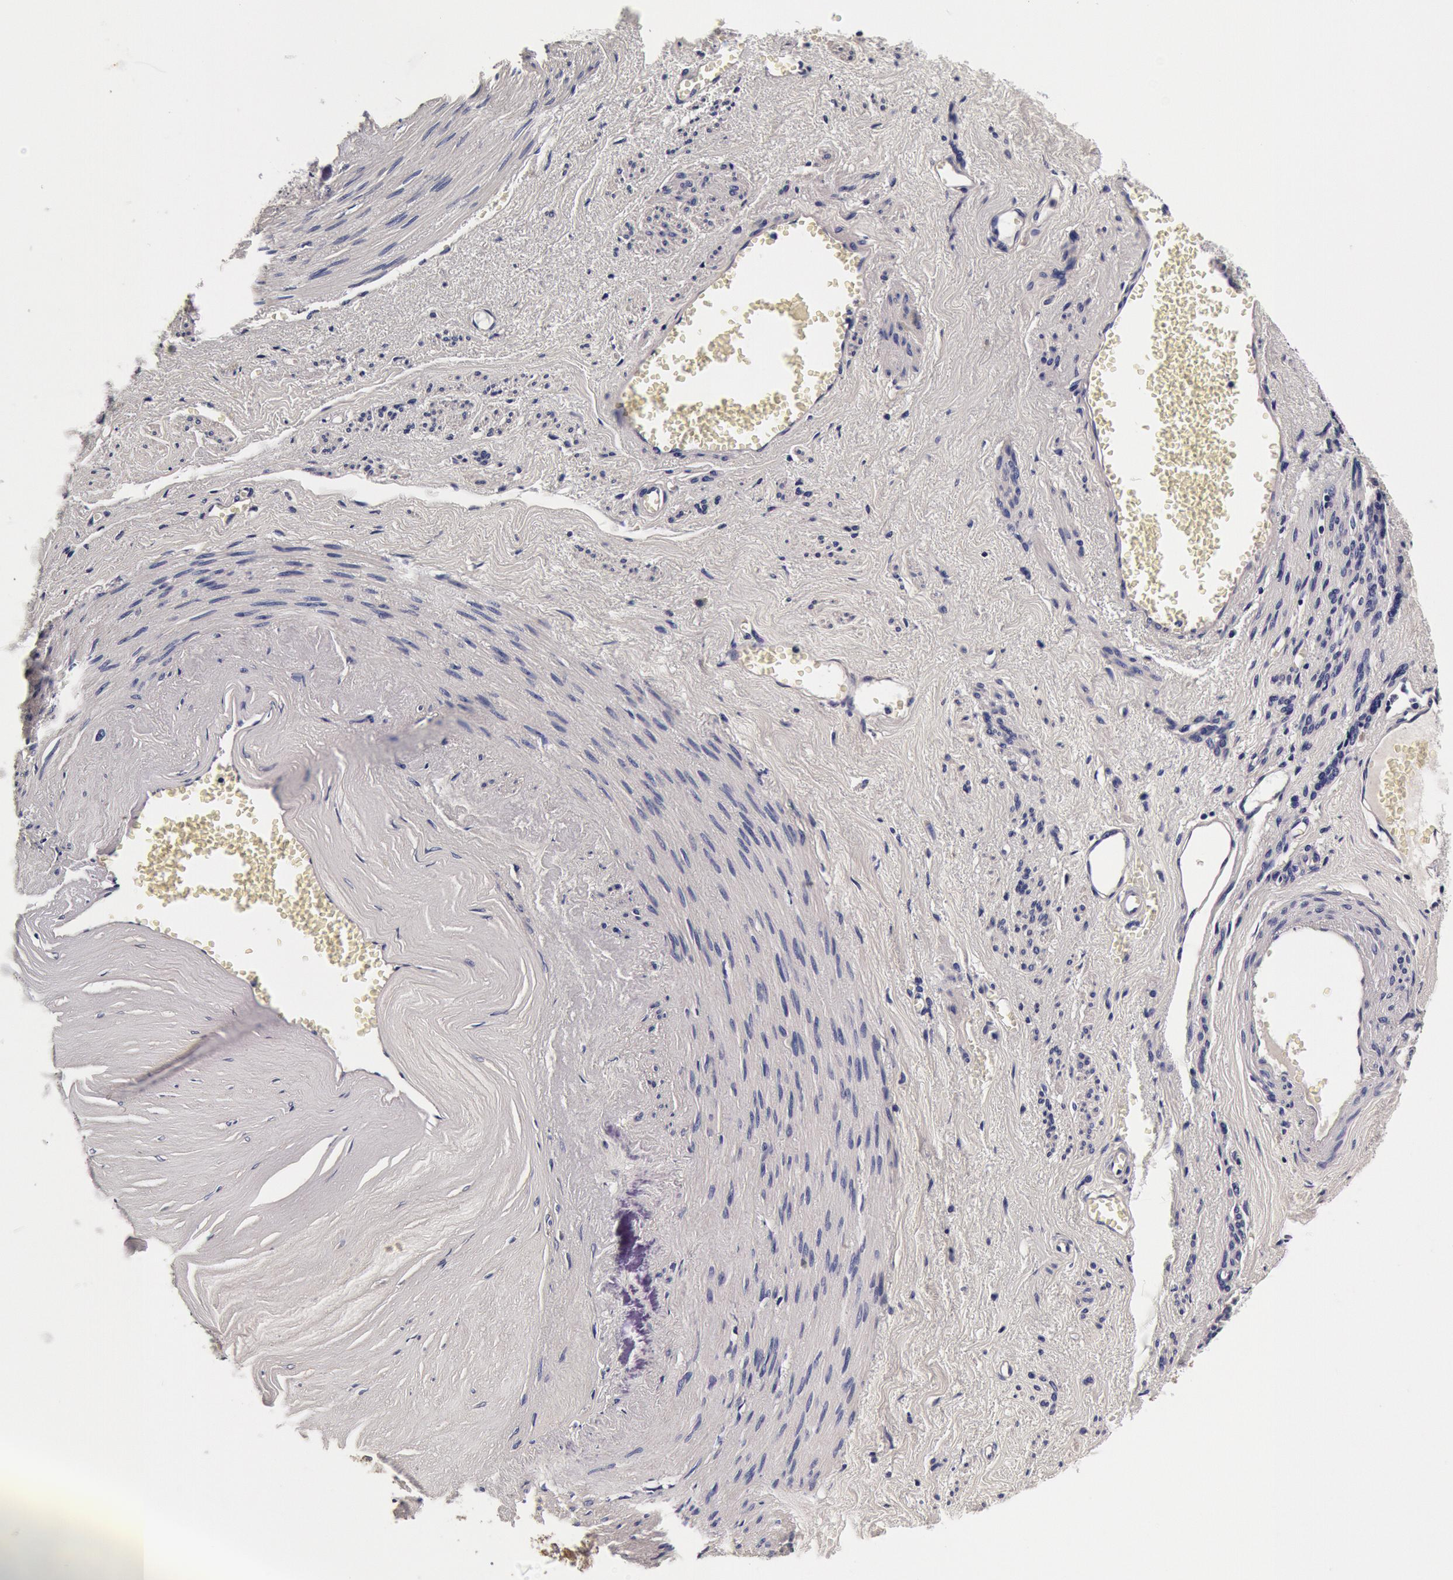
{"staining": {"intensity": "negative", "quantity": "none", "location": "none"}, "tissue": "endometrial cancer", "cell_type": "Tumor cells", "image_type": "cancer", "snomed": [{"axis": "morphology", "description": "Adenocarcinoma, NOS"}, {"axis": "topography", "description": "Endometrium"}], "caption": "Histopathology image shows no significant protein positivity in tumor cells of endometrial cancer.", "gene": "CCDC22", "patient": {"sex": "female", "age": 75}}